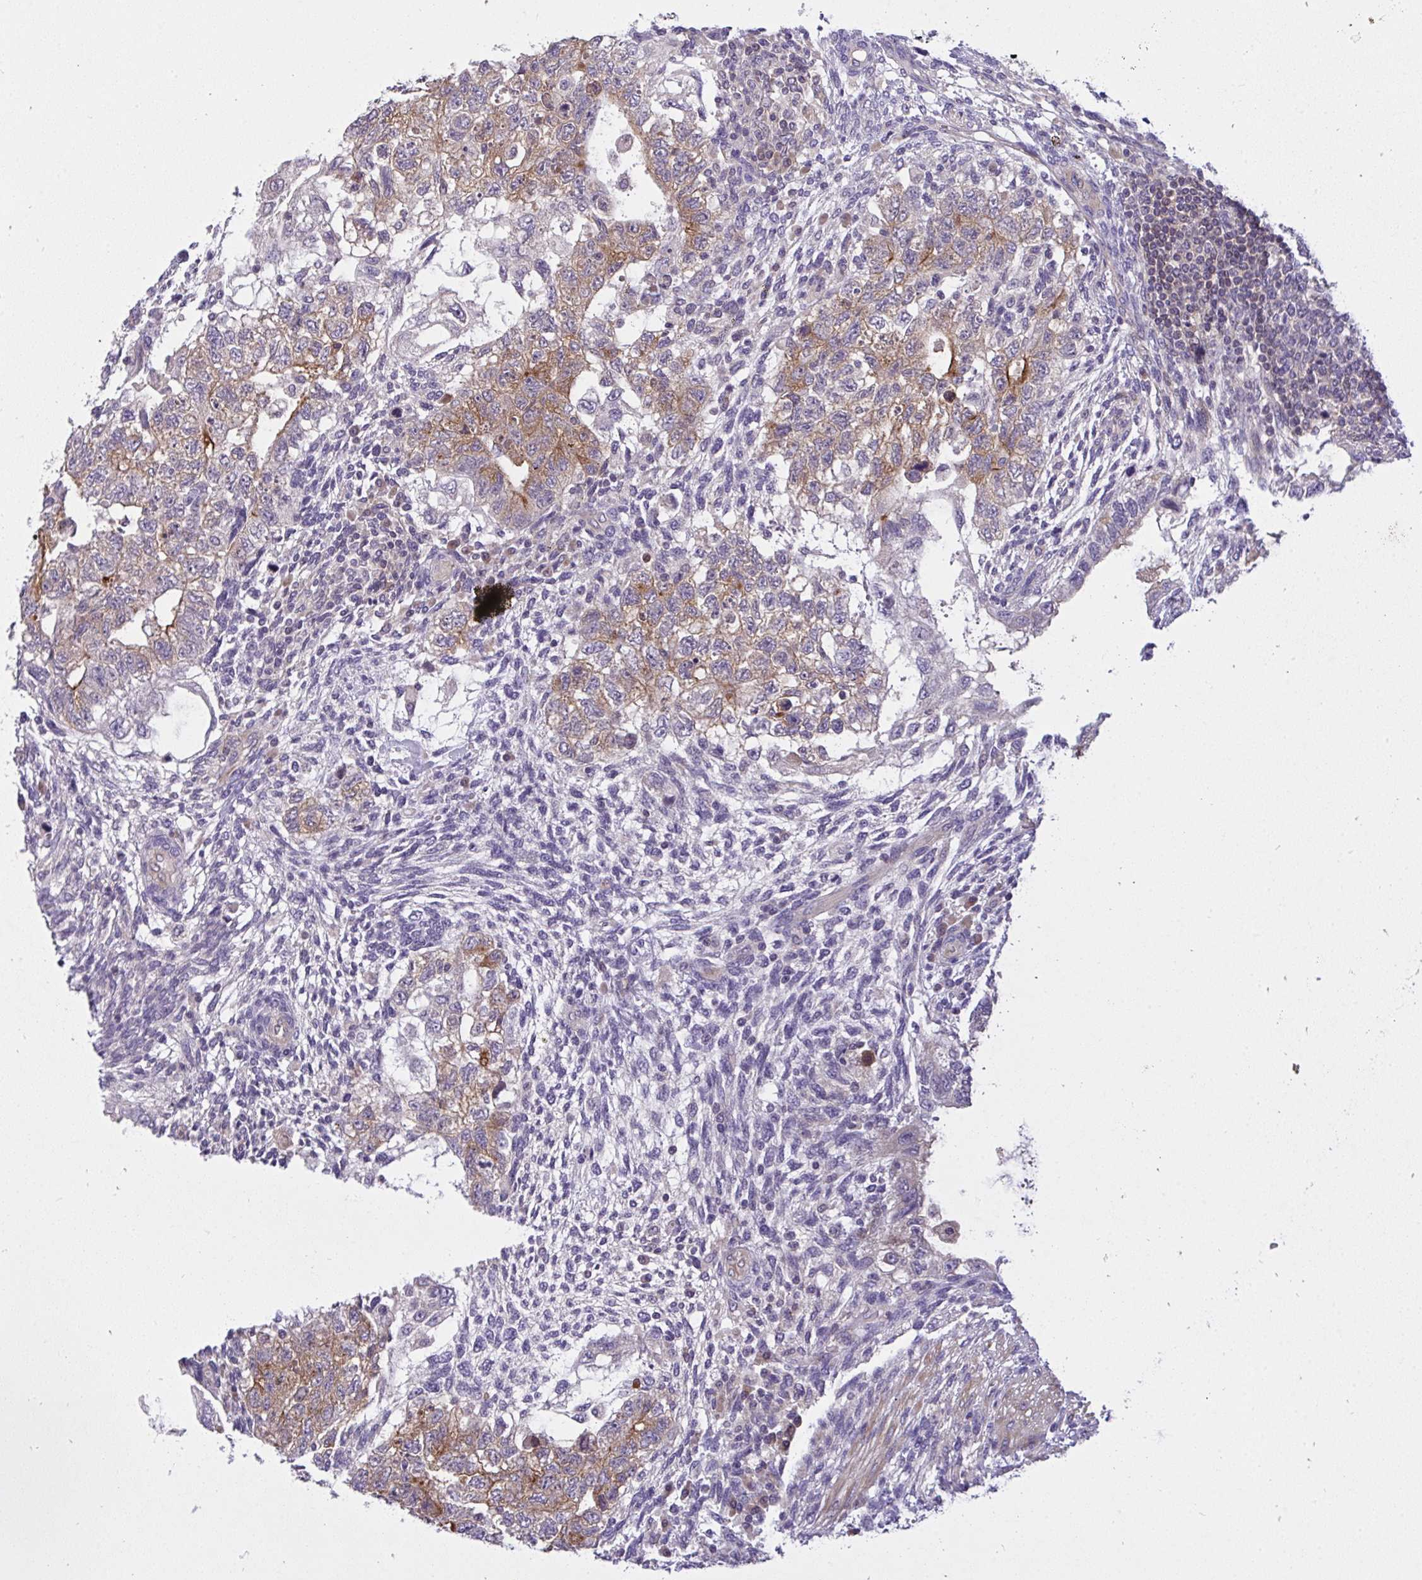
{"staining": {"intensity": "moderate", "quantity": "25%-75%", "location": "cytoplasmic/membranous"}, "tissue": "testis cancer", "cell_type": "Tumor cells", "image_type": "cancer", "snomed": [{"axis": "morphology", "description": "Normal tissue, NOS"}, {"axis": "morphology", "description": "Carcinoma, Embryonal, NOS"}, {"axis": "topography", "description": "Testis"}], "caption": "Testis embryonal carcinoma was stained to show a protein in brown. There is medium levels of moderate cytoplasmic/membranous expression in approximately 25%-75% of tumor cells.", "gene": "C19orf54", "patient": {"sex": "male", "age": 36}}